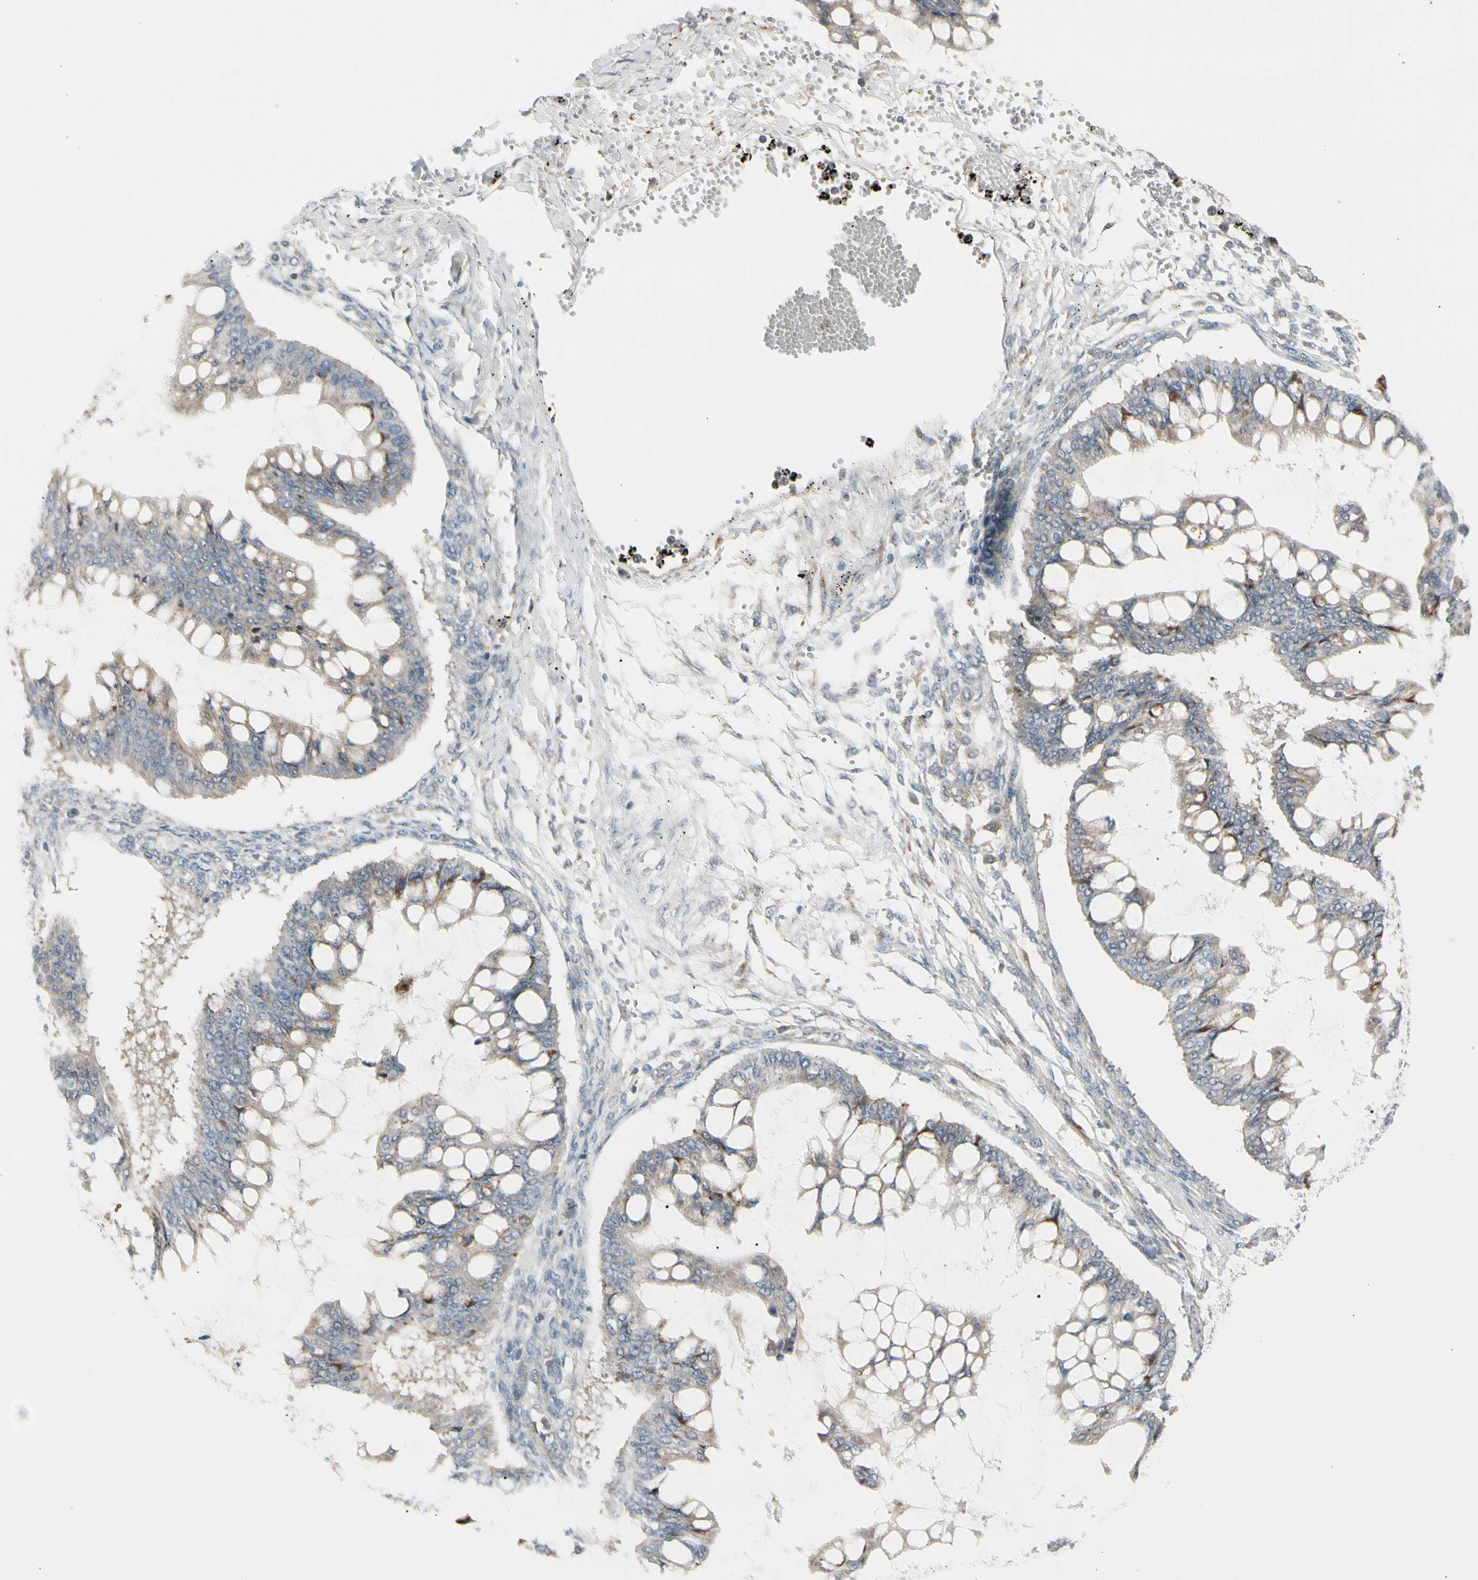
{"staining": {"intensity": "weak", "quantity": "<25%", "location": "cytoplasmic/membranous"}, "tissue": "ovarian cancer", "cell_type": "Tumor cells", "image_type": "cancer", "snomed": [{"axis": "morphology", "description": "Cystadenocarcinoma, mucinous, NOS"}, {"axis": "topography", "description": "Ovary"}], "caption": "IHC histopathology image of human mucinous cystadenocarcinoma (ovarian) stained for a protein (brown), which exhibits no staining in tumor cells. (DAB IHC, high magnification).", "gene": "GRN", "patient": {"sex": "female", "age": 73}}